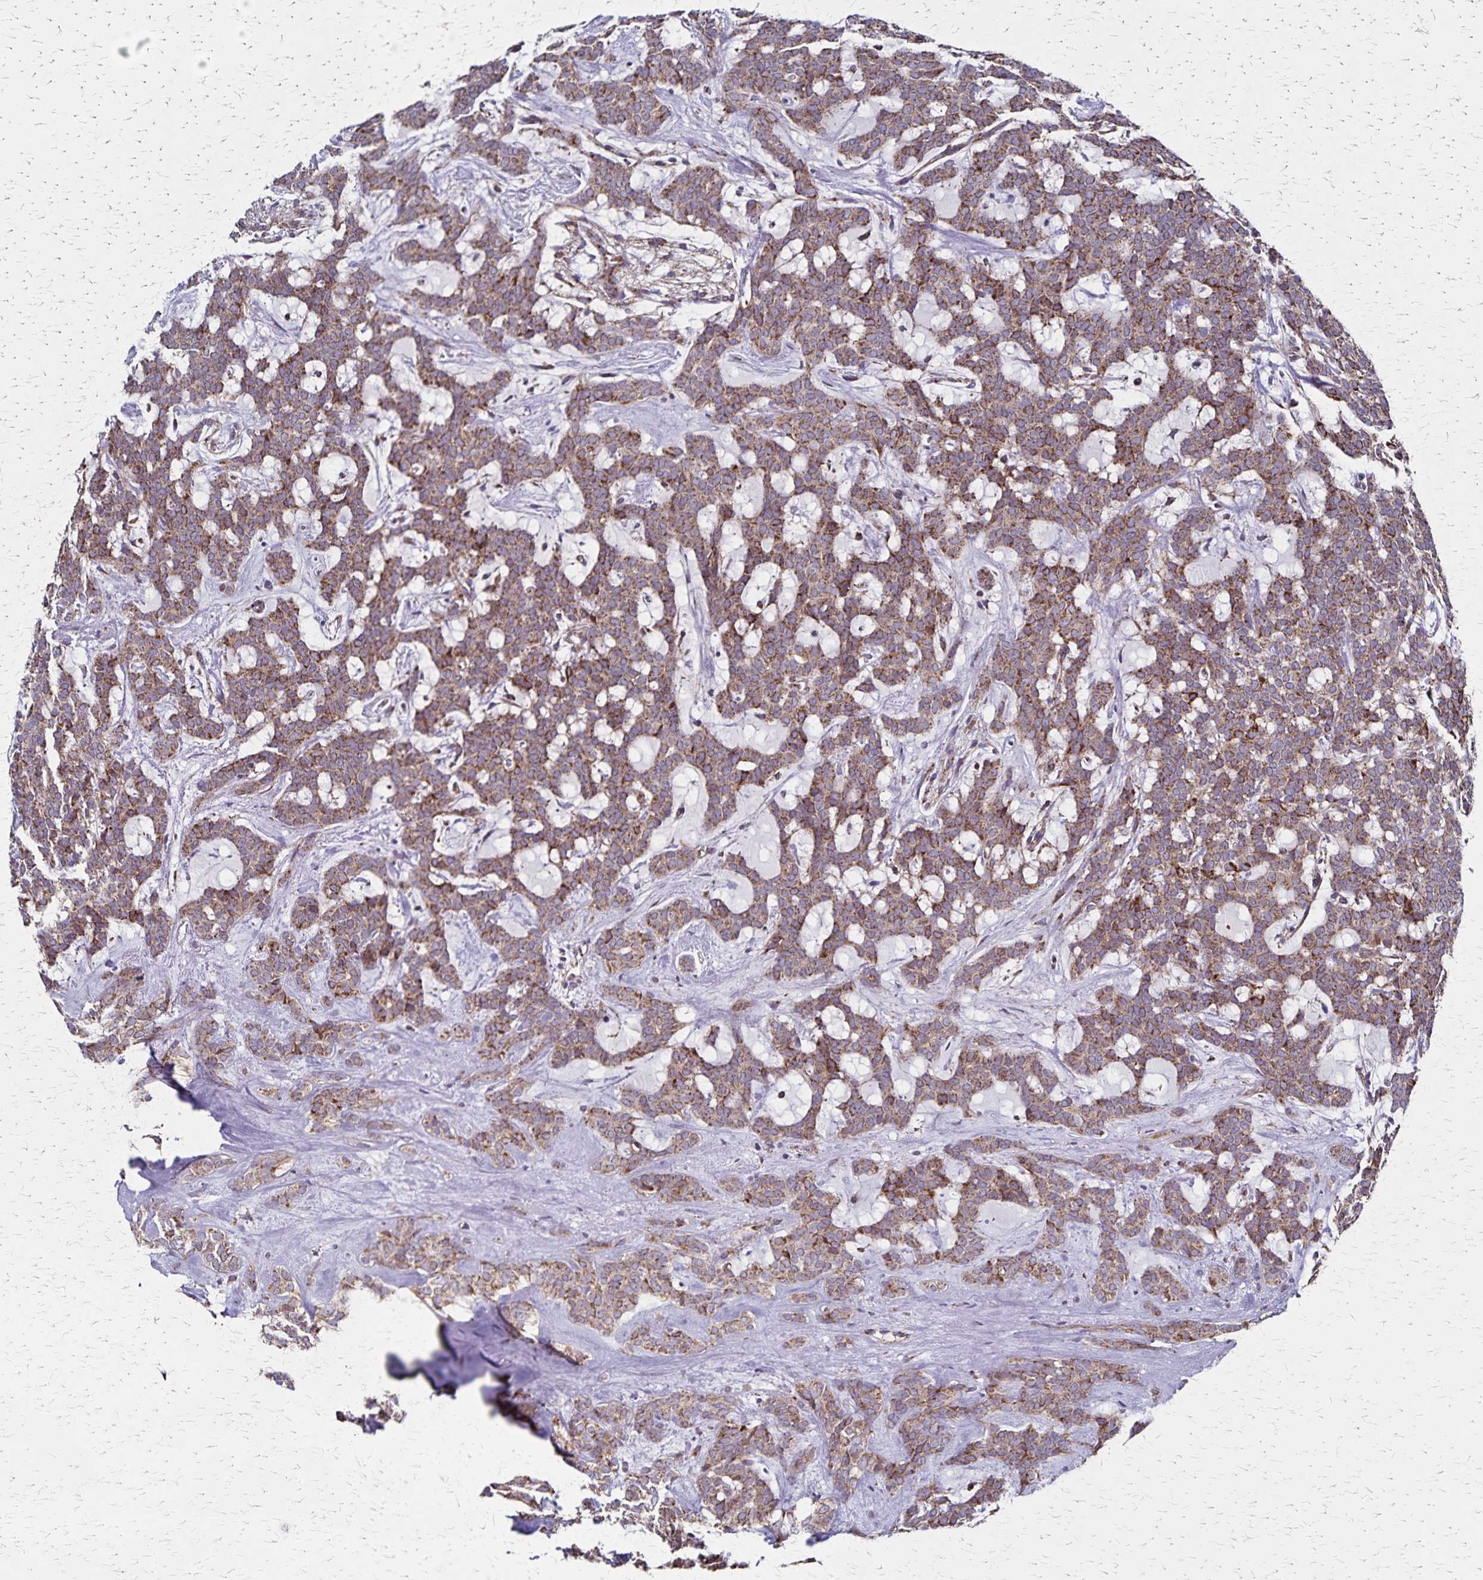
{"staining": {"intensity": "weak", "quantity": ">75%", "location": "cytoplasmic/membranous"}, "tissue": "head and neck cancer", "cell_type": "Tumor cells", "image_type": "cancer", "snomed": [{"axis": "morphology", "description": "Adenocarcinoma, NOS"}, {"axis": "topography", "description": "Head-Neck"}], "caption": "Immunohistochemical staining of human head and neck adenocarcinoma shows low levels of weak cytoplasmic/membranous staining in approximately >75% of tumor cells.", "gene": "NFS1", "patient": {"sex": "female", "age": 57}}